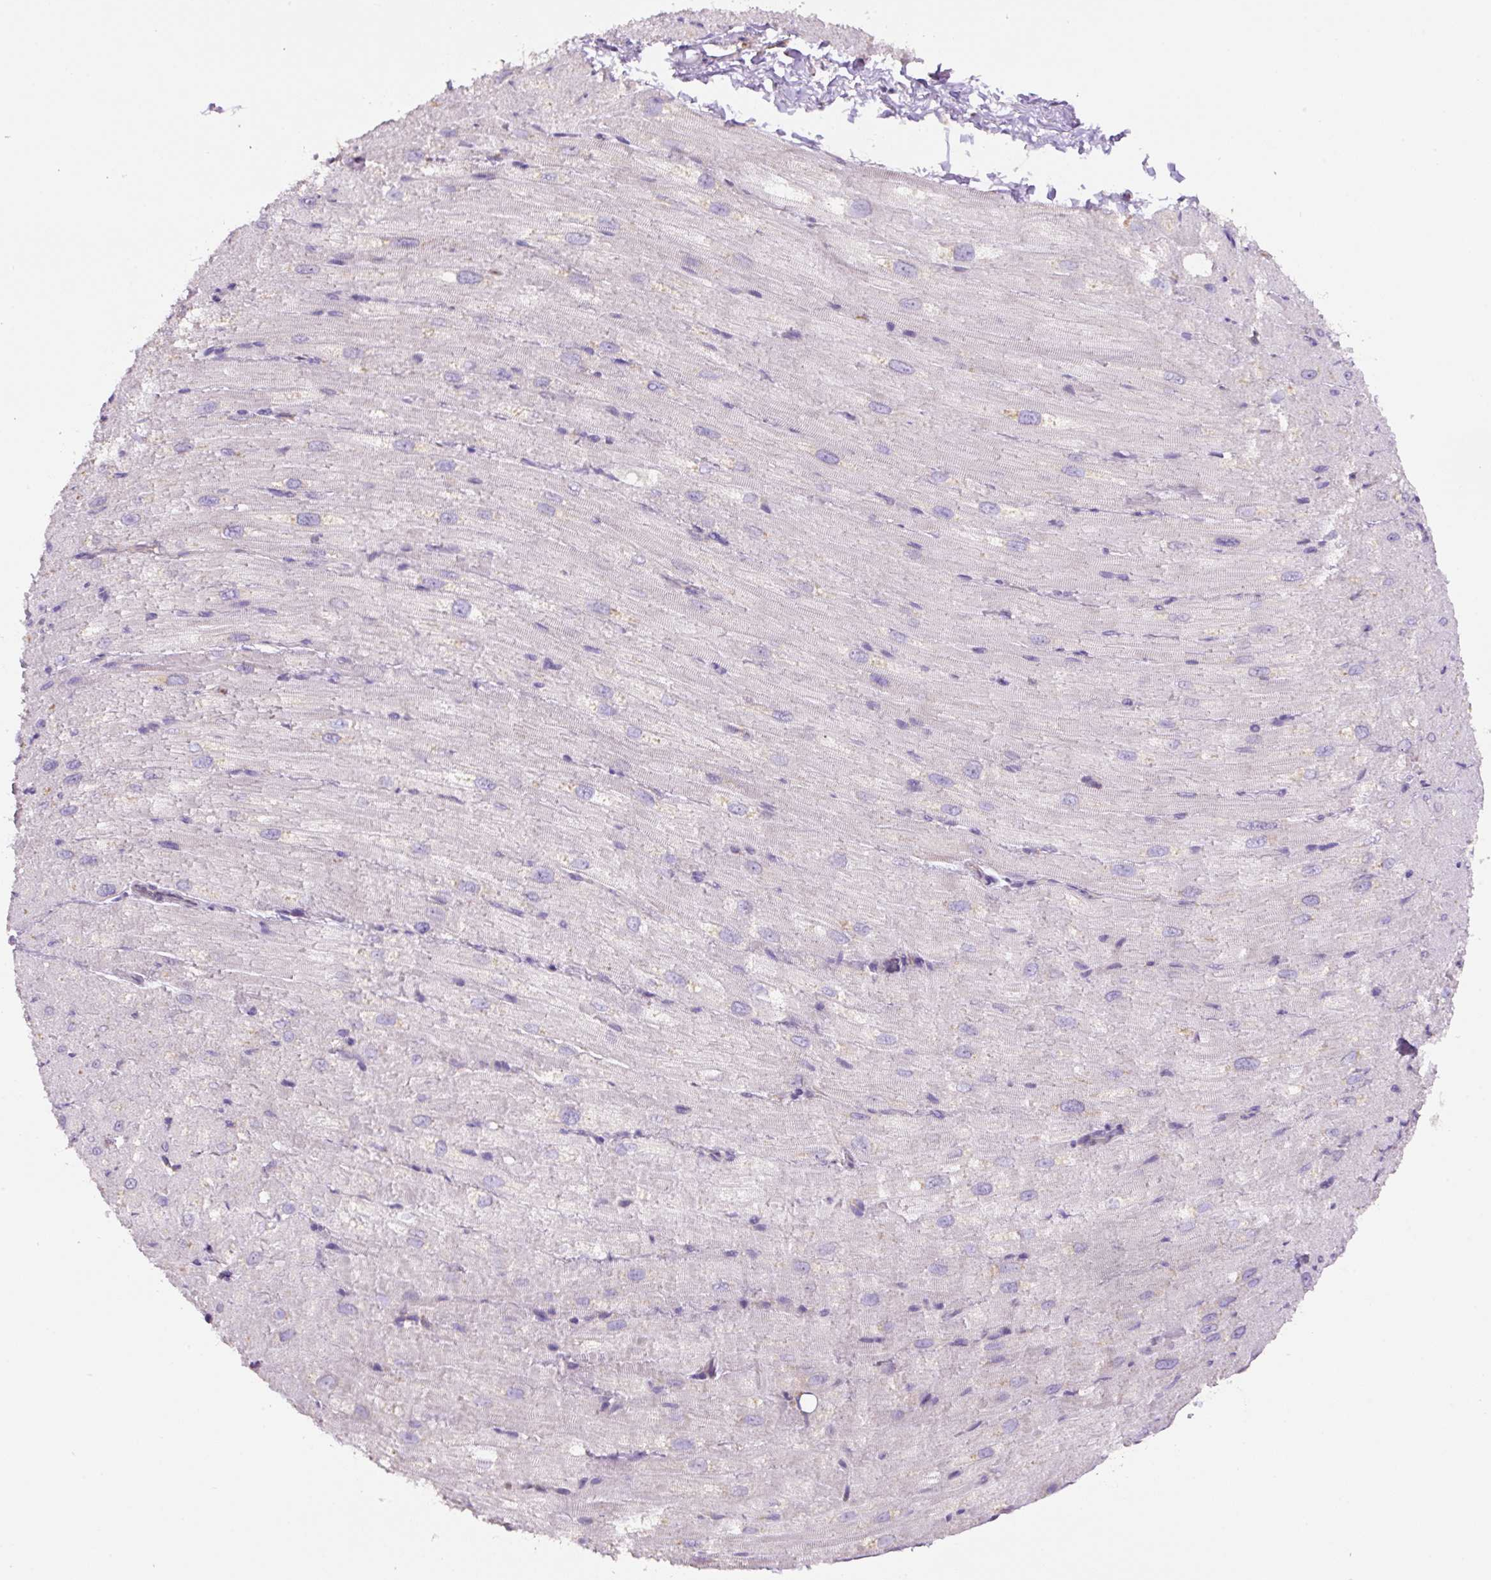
{"staining": {"intensity": "negative", "quantity": "none", "location": "none"}, "tissue": "heart muscle", "cell_type": "Cardiomyocytes", "image_type": "normal", "snomed": [{"axis": "morphology", "description": "Normal tissue, NOS"}, {"axis": "topography", "description": "Heart"}], "caption": "This photomicrograph is of normal heart muscle stained with IHC to label a protein in brown with the nuclei are counter-stained blue. There is no expression in cardiomyocytes. (Stains: DAB immunohistochemistry (IHC) with hematoxylin counter stain, Microscopy: brightfield microscopy at high magnification).", "gene": "RPS23", "patient": {"sex": "male", "age": 62}}